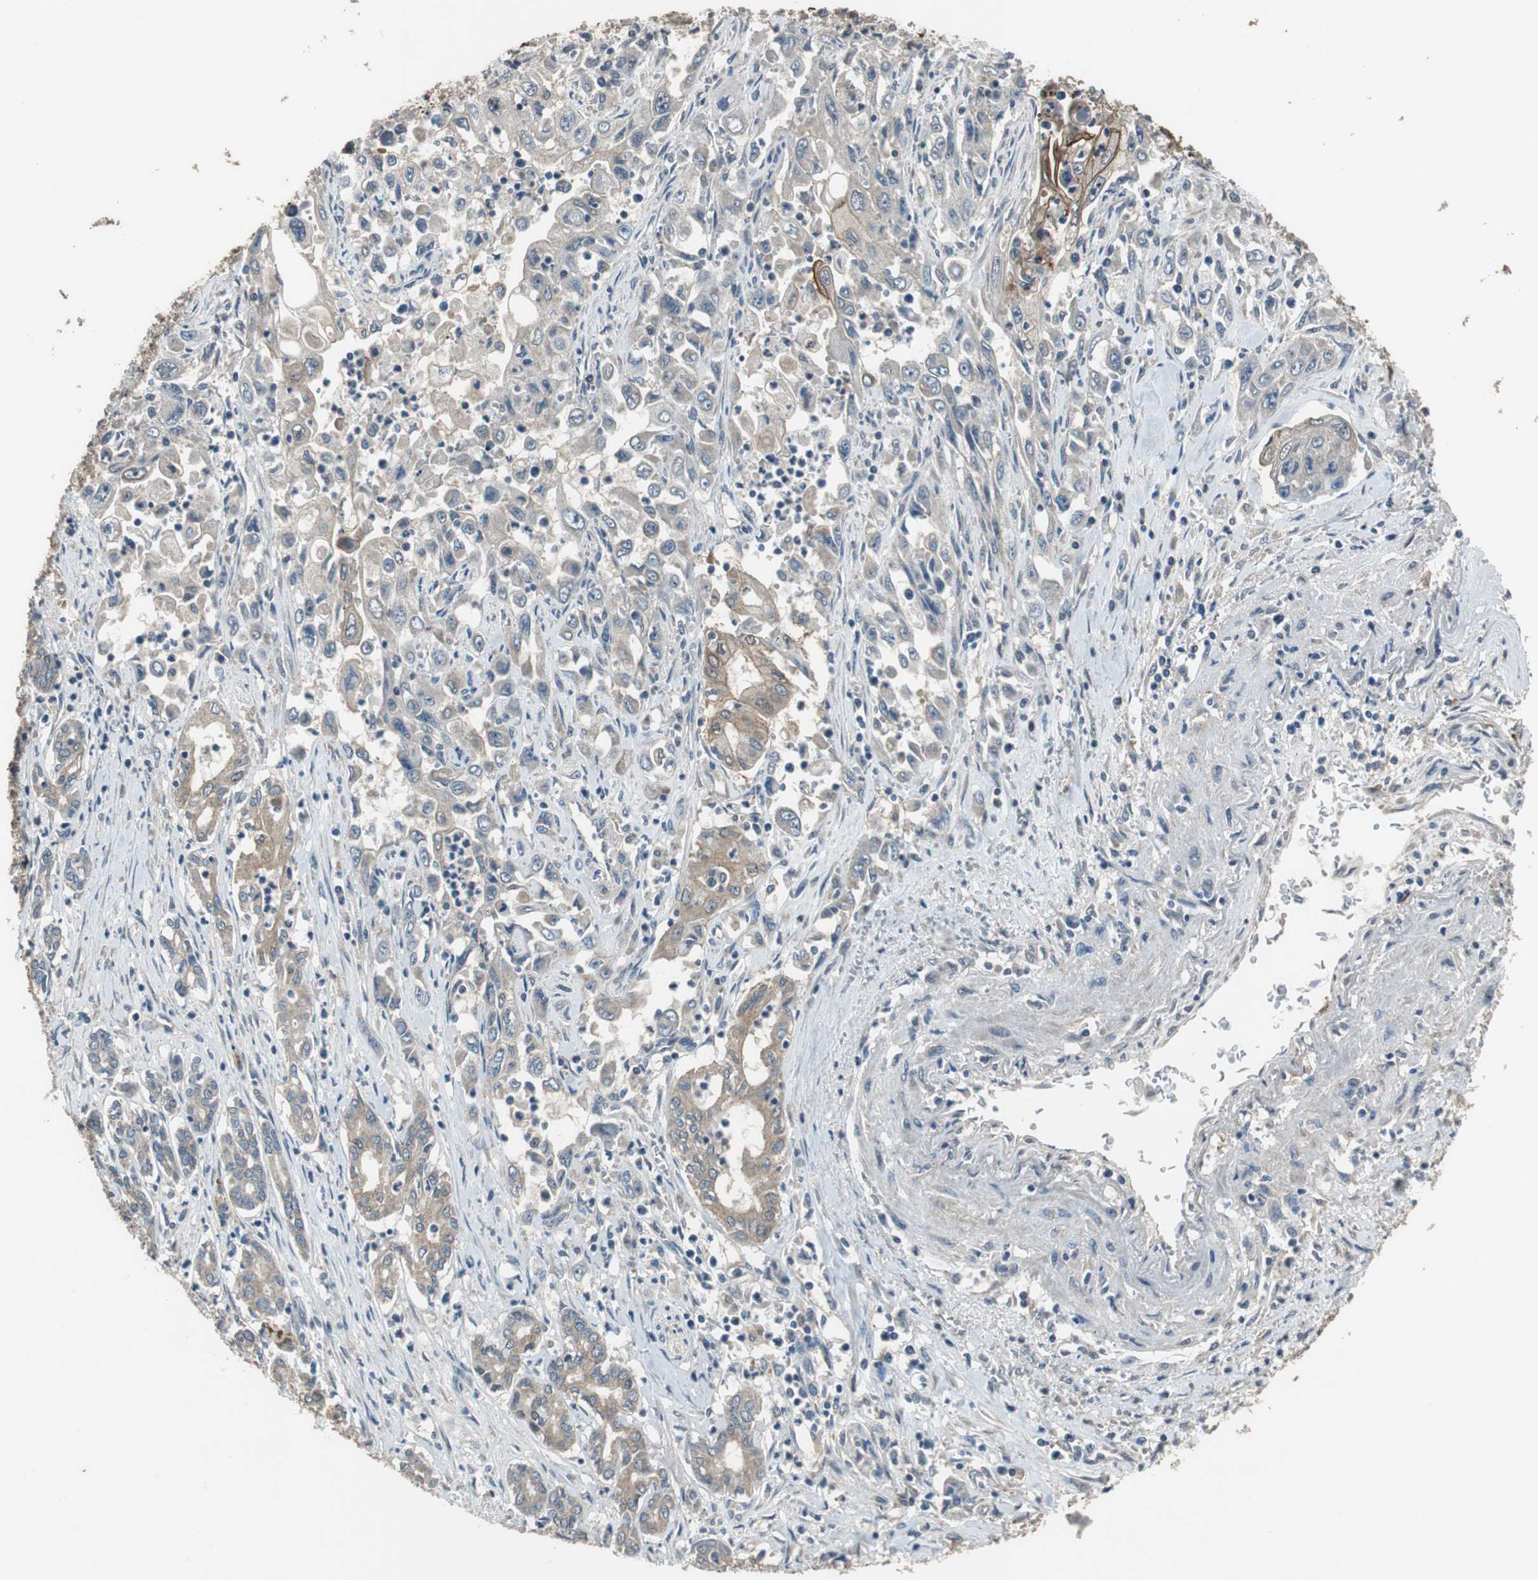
{"staining": {"intensity": "weak", "quantity": "25%-75%", "location": "cytoplasmic/membranous"}, "tissue": "pancreatic cancer", "cell_type": "Tumor cells", "image_type": "cancer", "snomed": [{"axis": "morphology", "description": "Adenocarcinoma, NOS"}, {"axis": "topography", "description": "Pancreas"}], "caption": "Pancreatic cancer tissue displays weak cytoplasmic/membranous positivity in approximately 25%-75% of tumor cells", "gene": "PI4KB", "patient": {"sex": "male", "age": 70}}